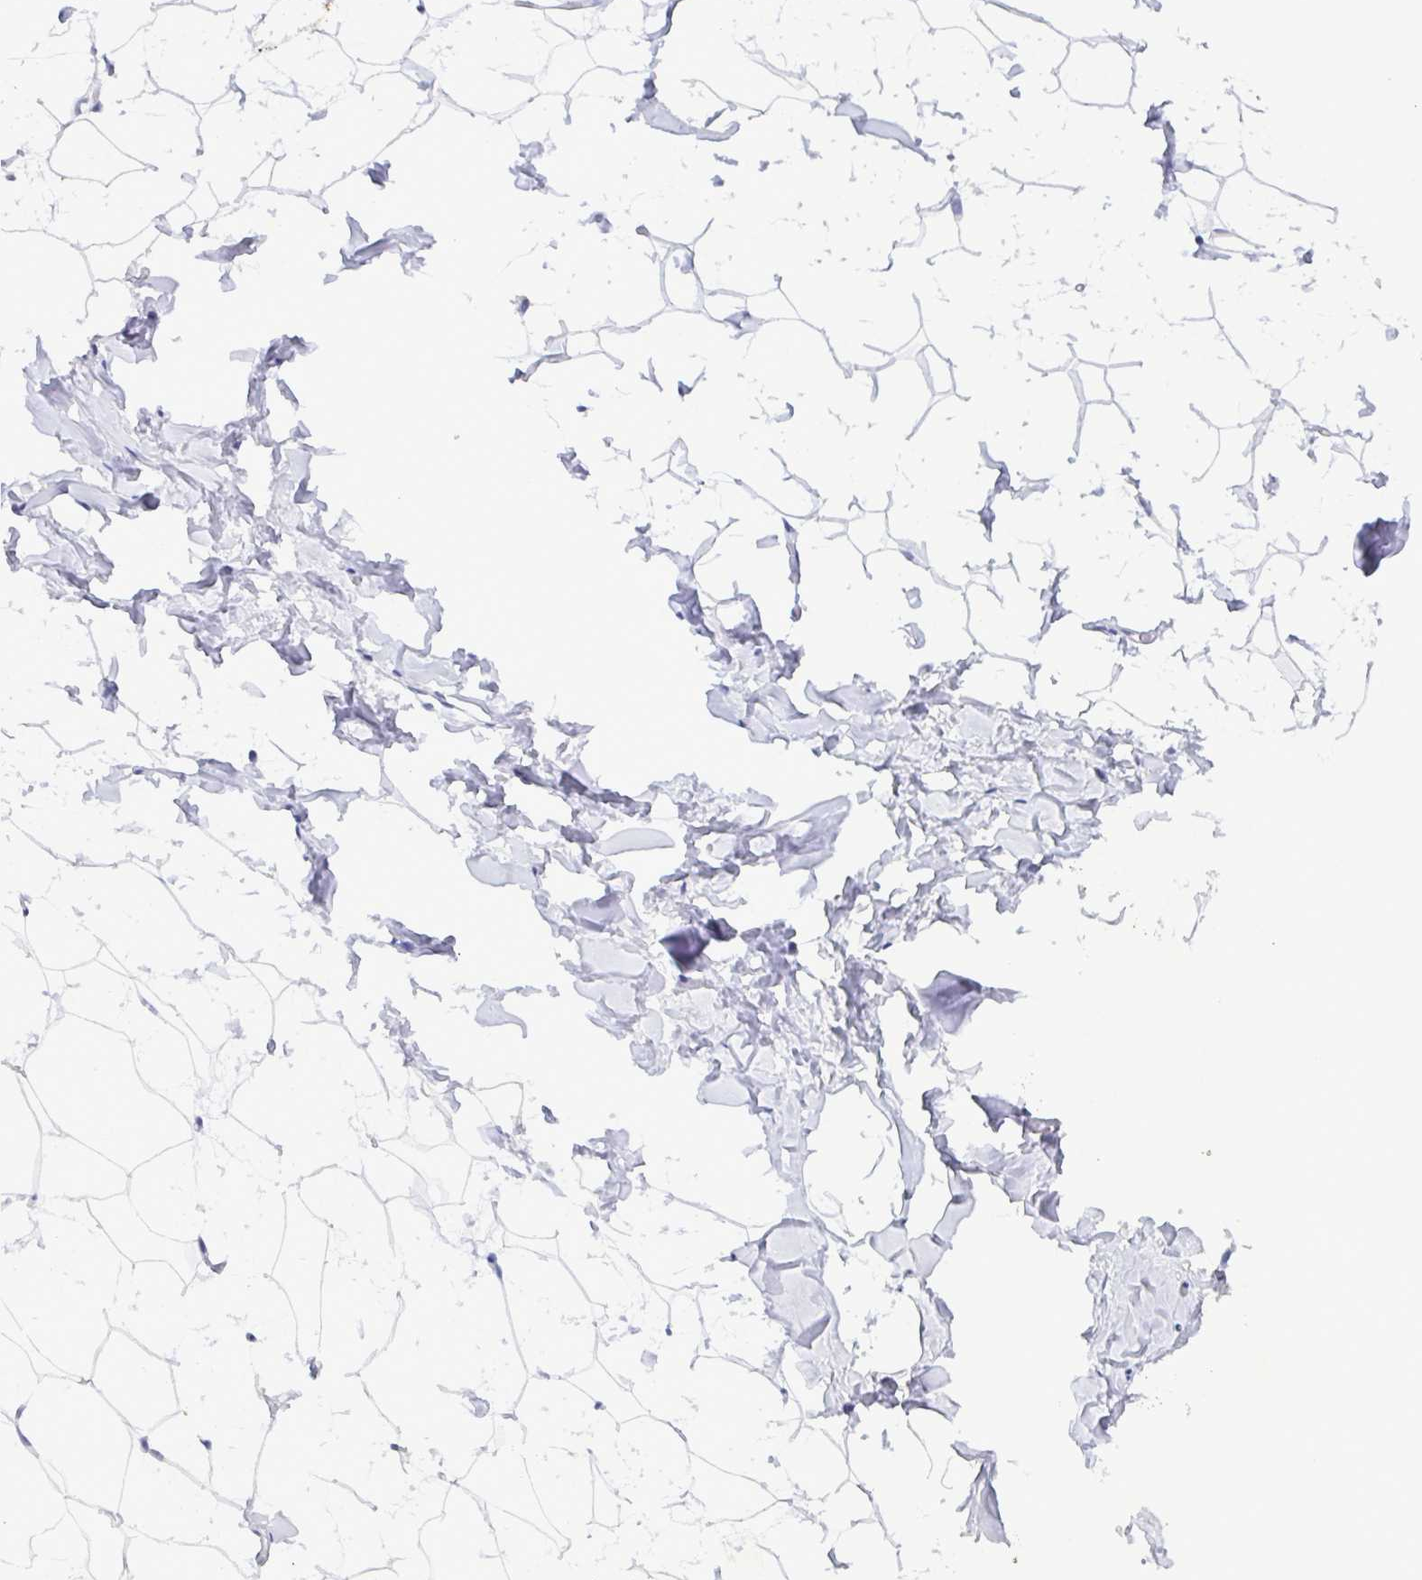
{"staining": {"intensity": "negative", "quantity": "none", "location": "none"}, "tissue": "breast", "cell_type": "Adipocytes", "image_type": "normal", "snomed": [{"axis": "morphology", "description": "Normal tissue, NOS"}, {"axis": "topography", "description": "Breast"}], "caption": "This is a micrograph of immunohistochemistry (IHC) staining of normal breast, which shows no positivity in adipocytes.", "gene": "TNNI3", "patient": {"sex": "female", "age": 32}}